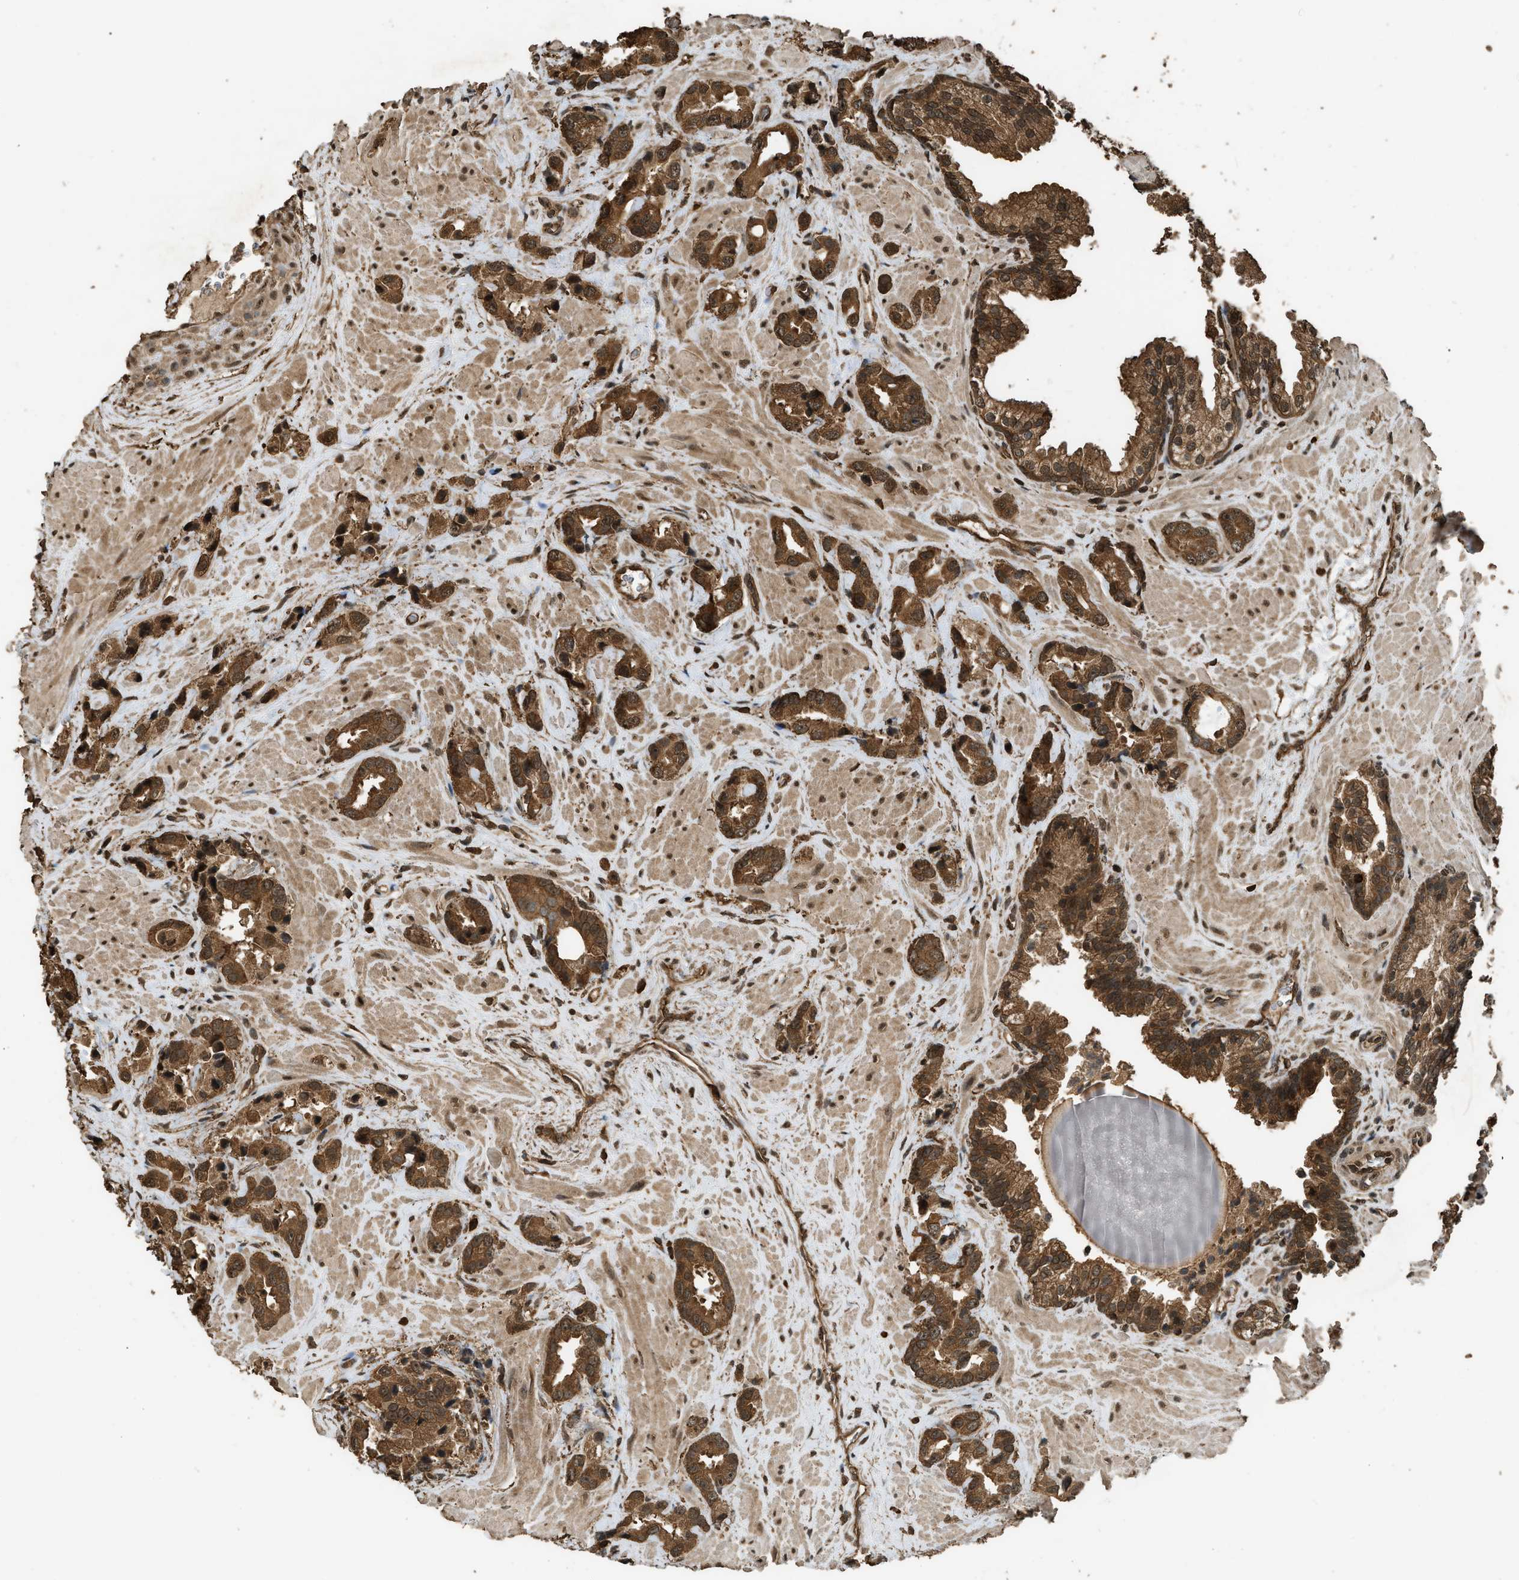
{"staining": {"intensity": "strong", "quantity": ">75%", "location": "cytoplasmic/membranous"}, "tissue": "prostate cancer", "cell_type": "Tumor cells", "image_type": "cancer", "snomed": [{"axis": "morphology", "description": "Adenocarcinoma, High grade"}, {"axis": "topography", "description": "Prostate"}], "caption": "Adenocarcinoma (high-grade) (prostate) tissue reveals strong cytoplasmic/membranous expression in about >75% of tumor cells, visualized by immunohistochemistry.", "gene": "MYBL2", "patient": {"sex": "male", "age": 64}}